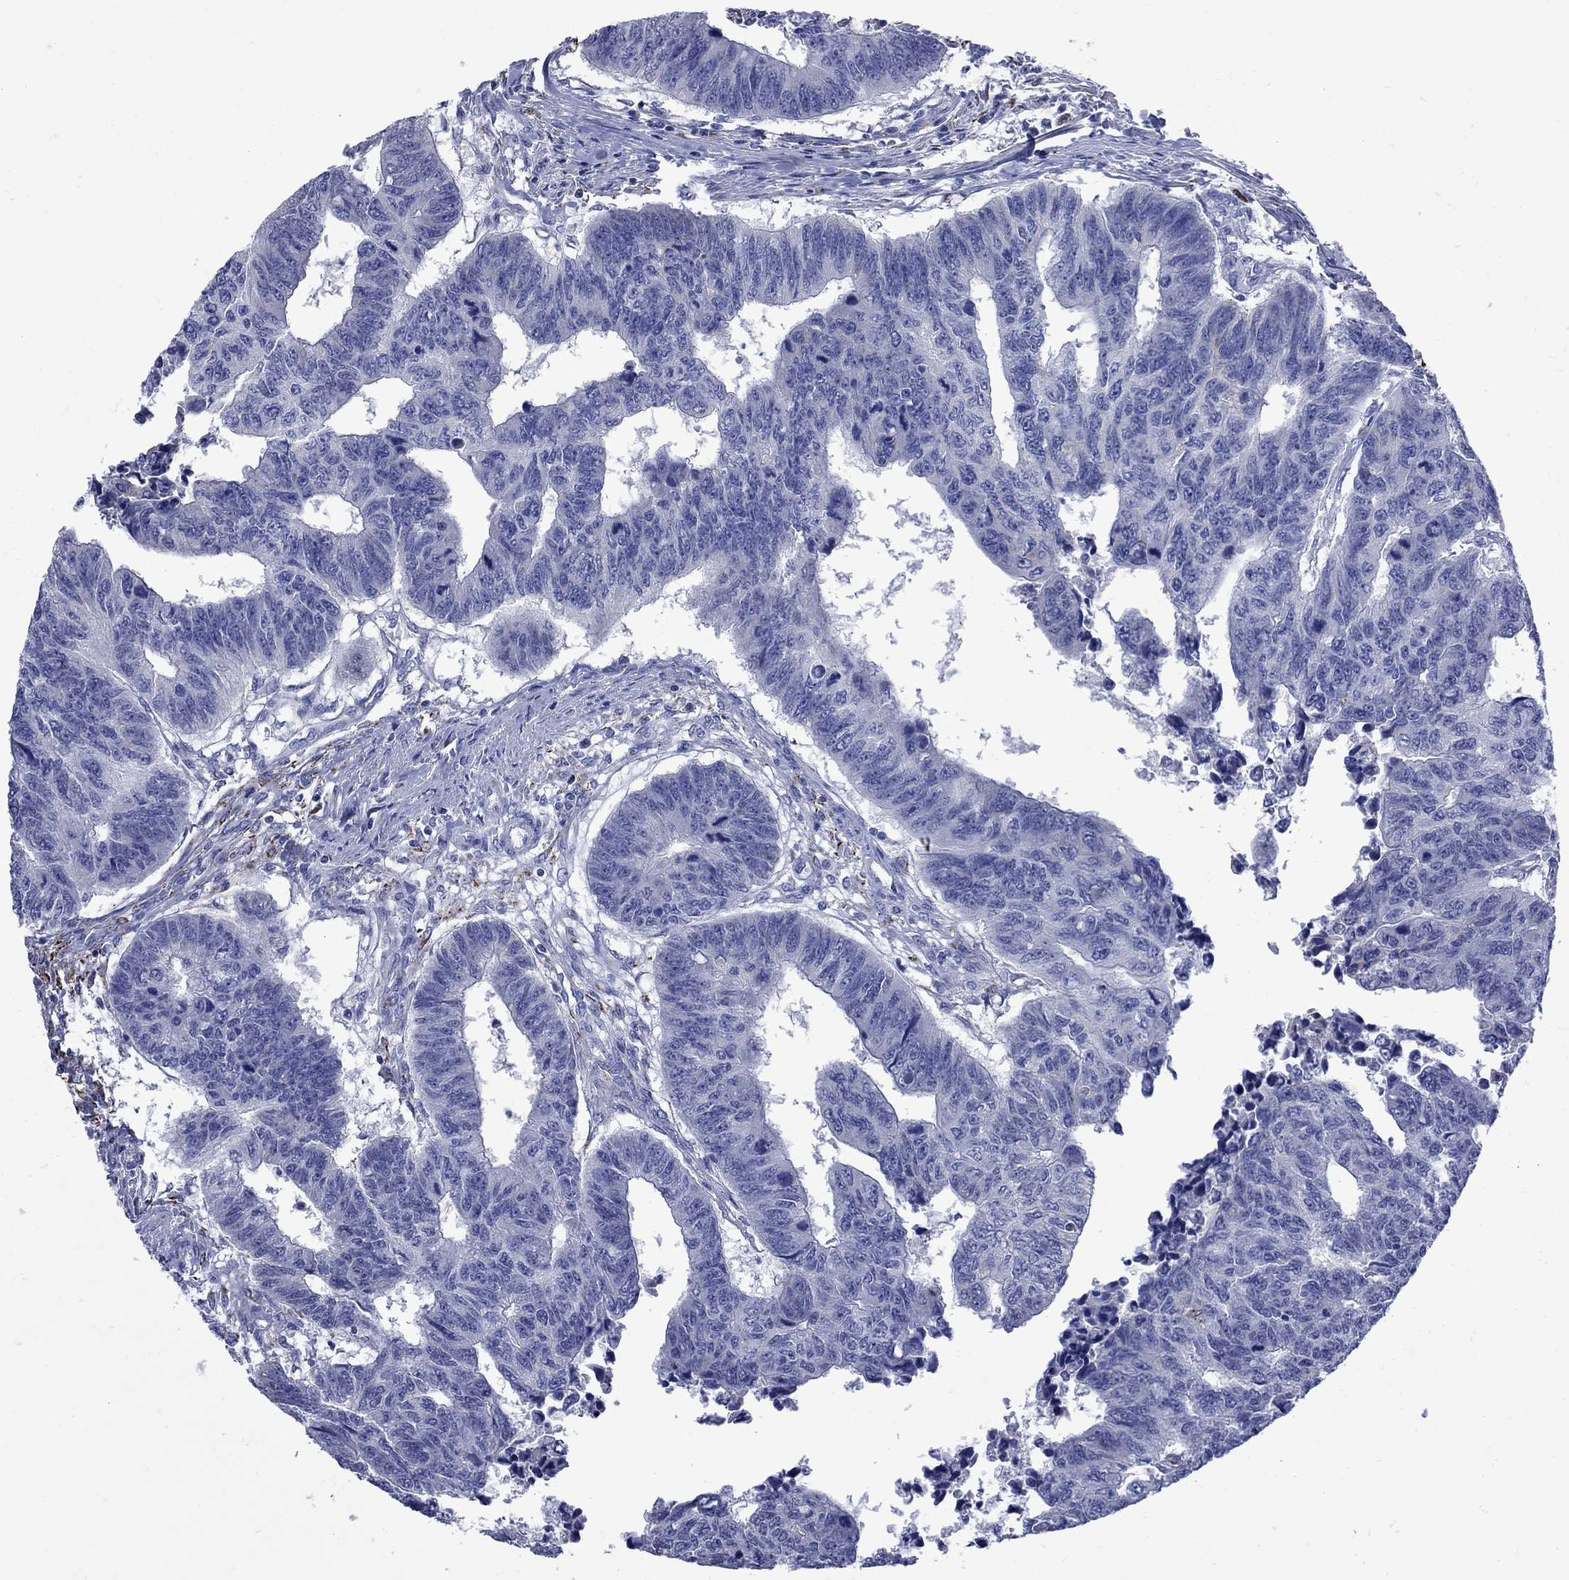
{"staining": {"intensity": "negative", "quantity": "none", "location": "none"}, "tissue": "colorectal cancer", "cell_type": "Tumor cells", "image_type": "cancer", "snomed": [{"axis": "morphology", "description": "Adenocarcinoma, NOS"}, {"axis": "topography", "description": "Rectum"}], "caption": "Immunohistochemistry (IHC) of human colorectal cancer displays no staining in tumor cells.", "gene": "SESTD1", "patient": {"sex": "female", "age": 85}}